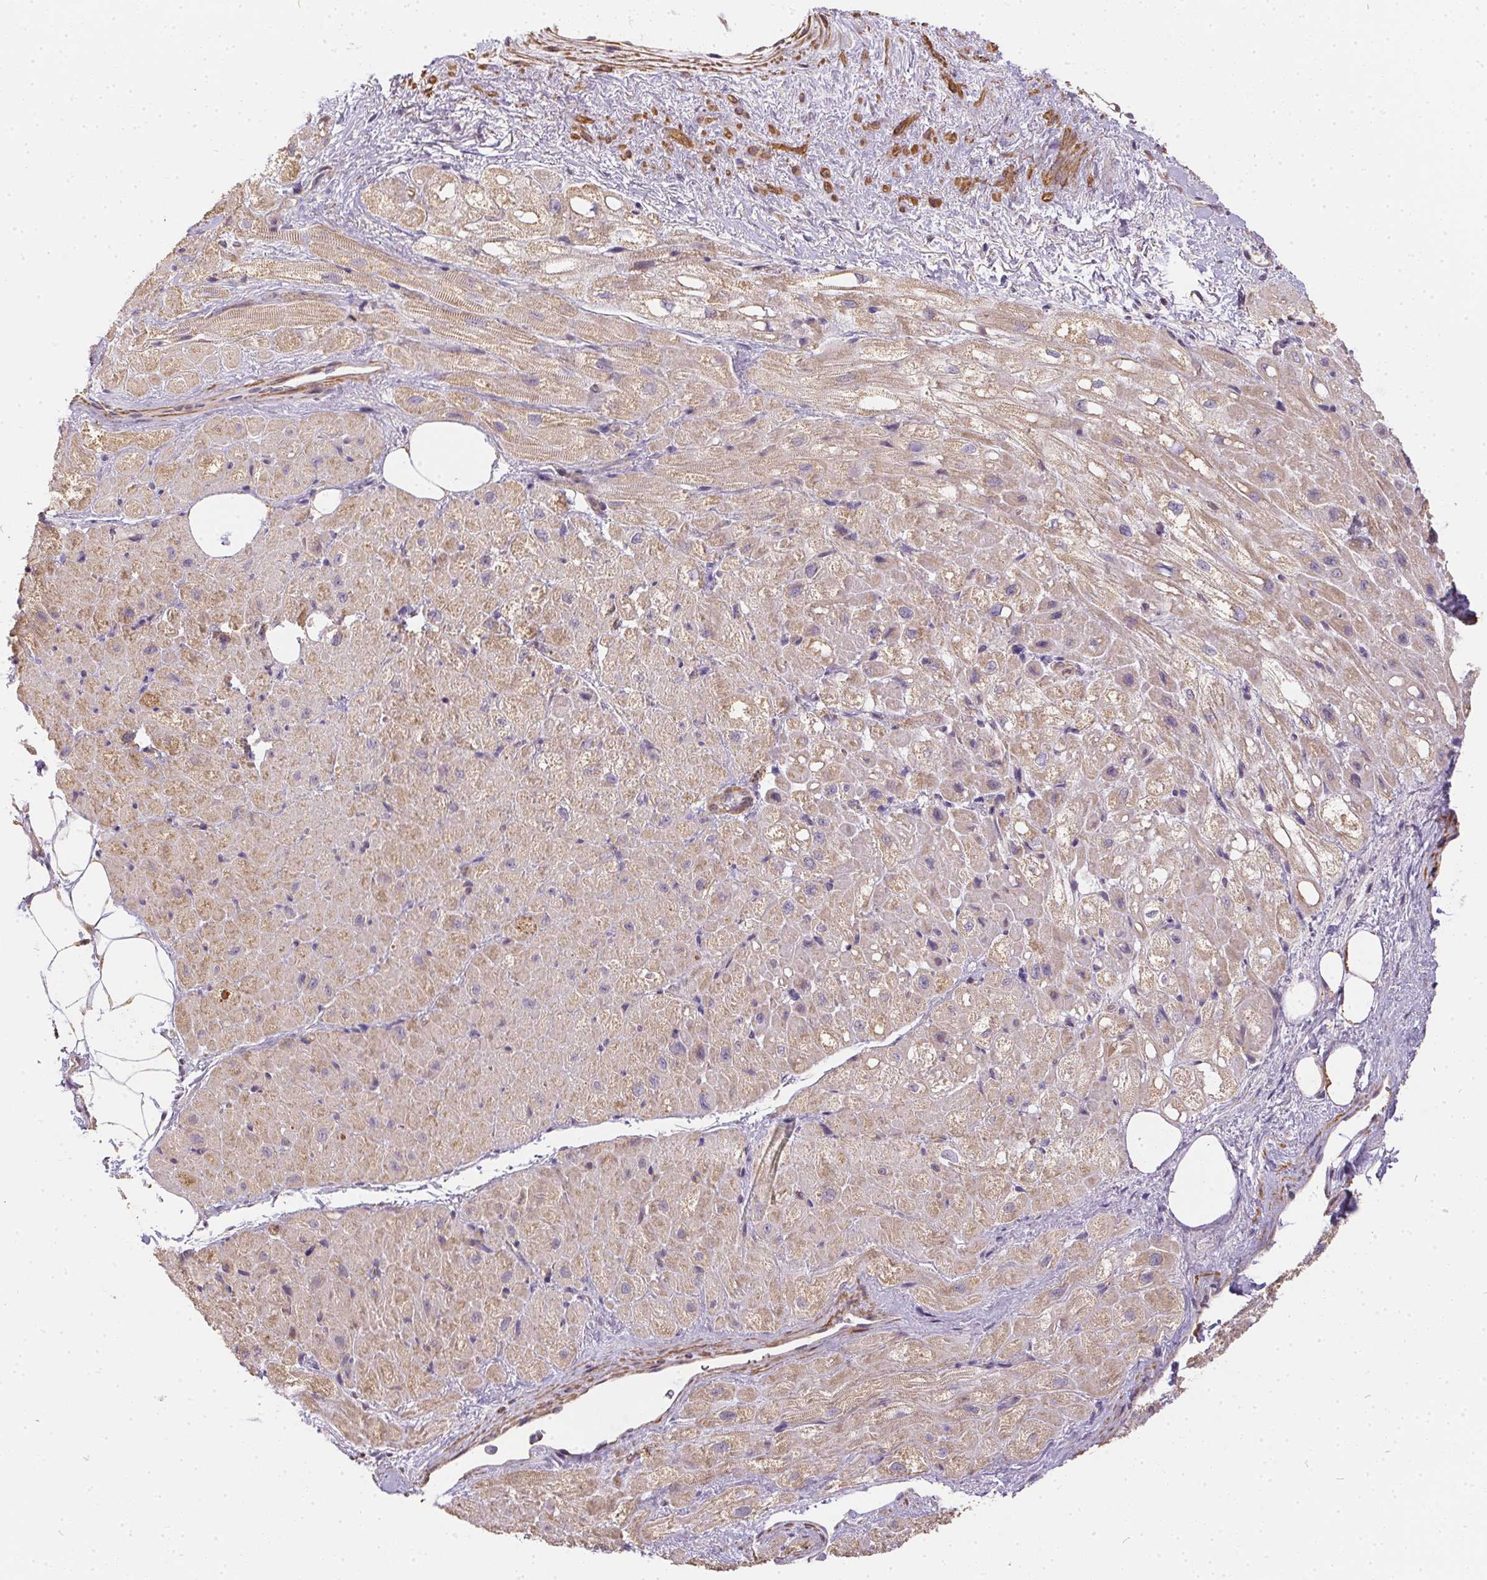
{"staining": {"intensity": "weak", "quantity": "25%-75%", "location": "cytoplasmic/membranous"}, "tissue": "heart muscle", "cell_type": "Cardiomyocytes", "image_type": "normal", "snomed": [{"axis": "morphology", "description": "Normal tissue, NOS"}, {"axis": "topography", "description": "Heart"}], "caption": "IHC staining of unremarkable heart muscle, which reveals low levels of weak cytoplasmic/membranous expression in approximately 25%-75% of cardiomyocytes indicating weak cytoplasmic/membranous protein positivity. The staining was performed using DAB (3,3'-diaminobenzidine) (brown) for protein detection and nuclei were counterstained in hematoxylin (blue).", "gene": "REV3L", "patient": {"sex": "female", "age": 69}}